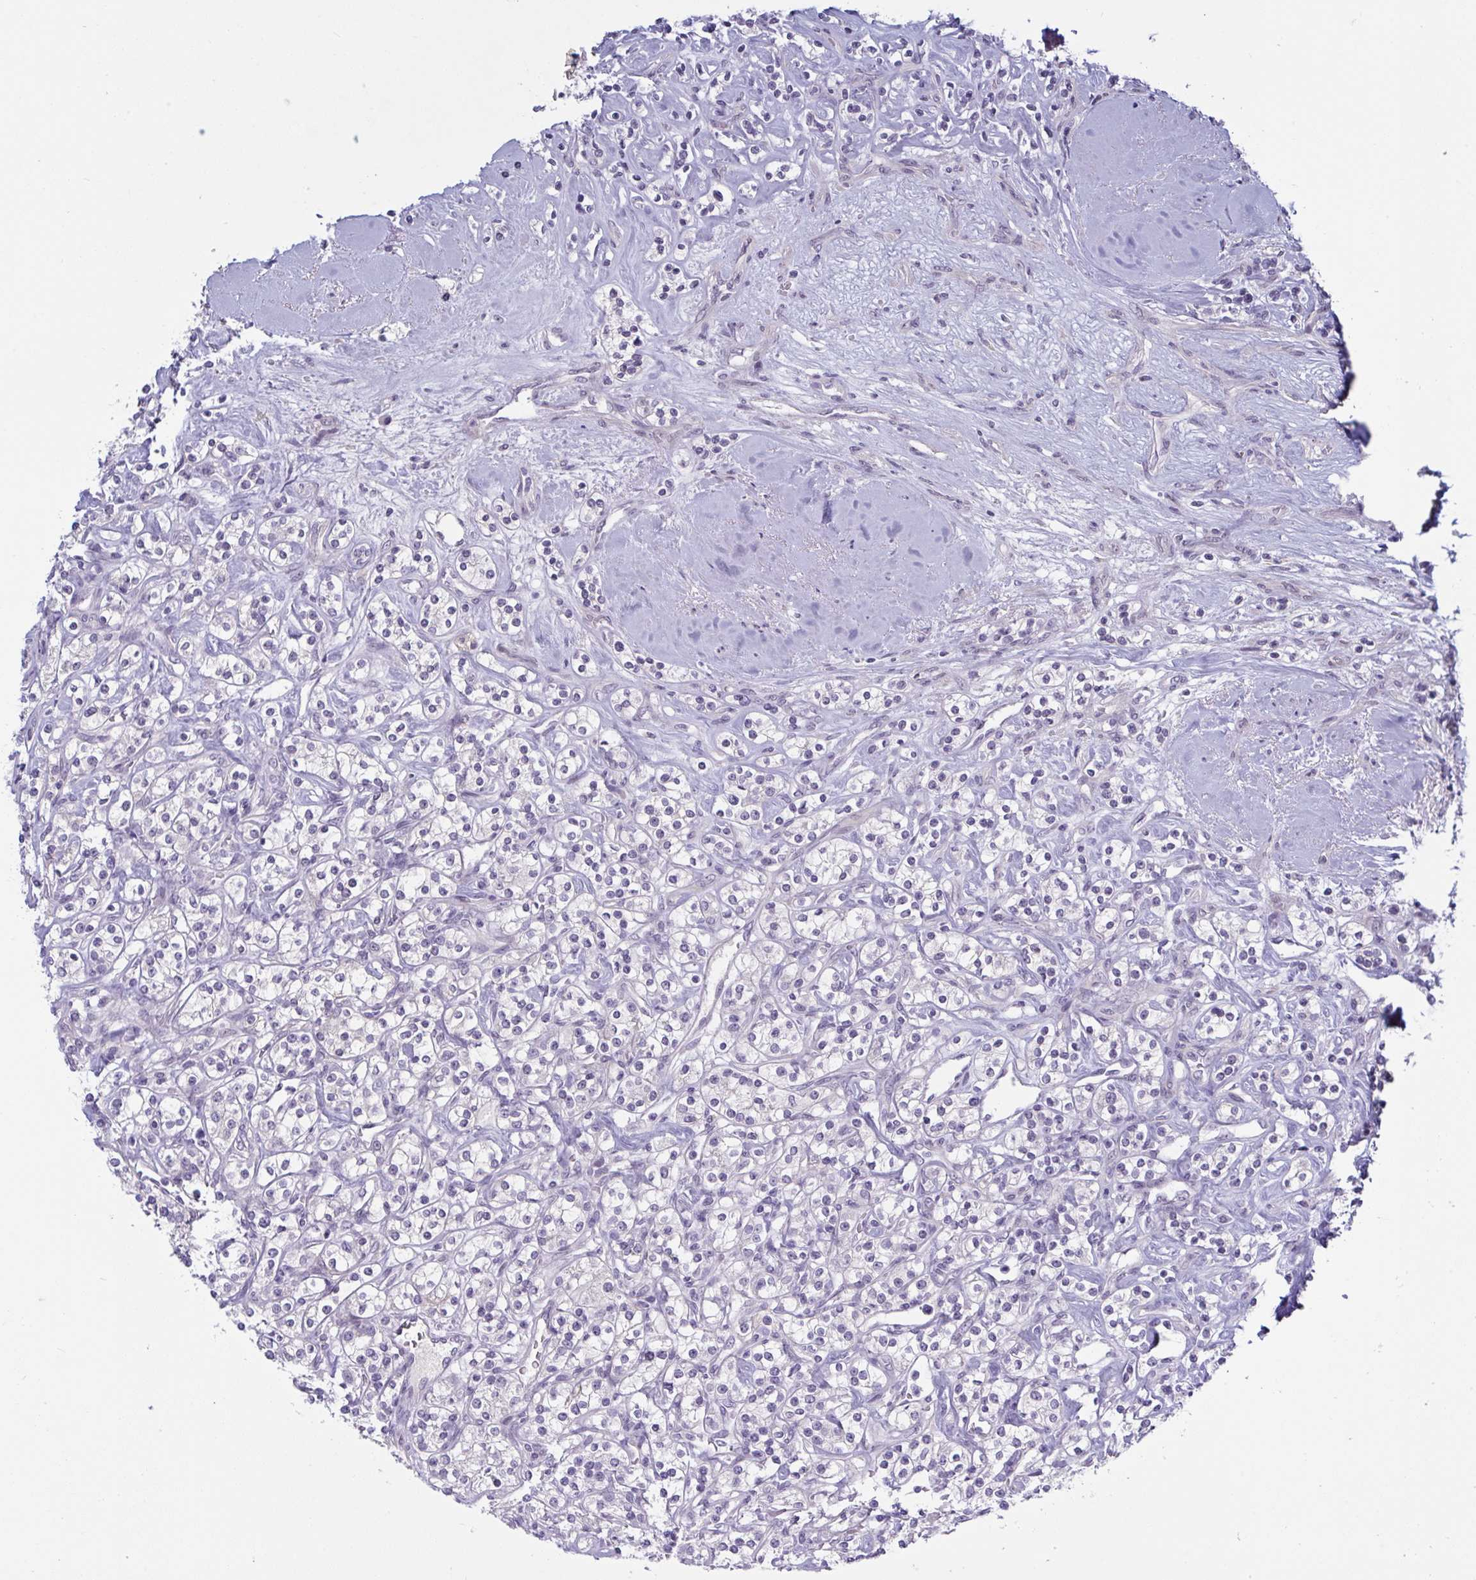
{"staining": {"intensity": "negative", "quantity": "none", "location": "none"}, "tissue": "renal cancer", "cell_type": "Tumor cells", "image_type": "cancer", "snomed": [{"axis": "morphology", "description": "Adenocarcinoma, NOS"}, {"axis": "topography", "description": "Kidney"}], "caption": "A high-resolution histopathology image shows immunohistochemistry (IHC) staining of renal cancer, which reveals no significant staining in tumor cells.", "gene": "TCEAL8", "patient": {"sex": "male", "age": 77}}